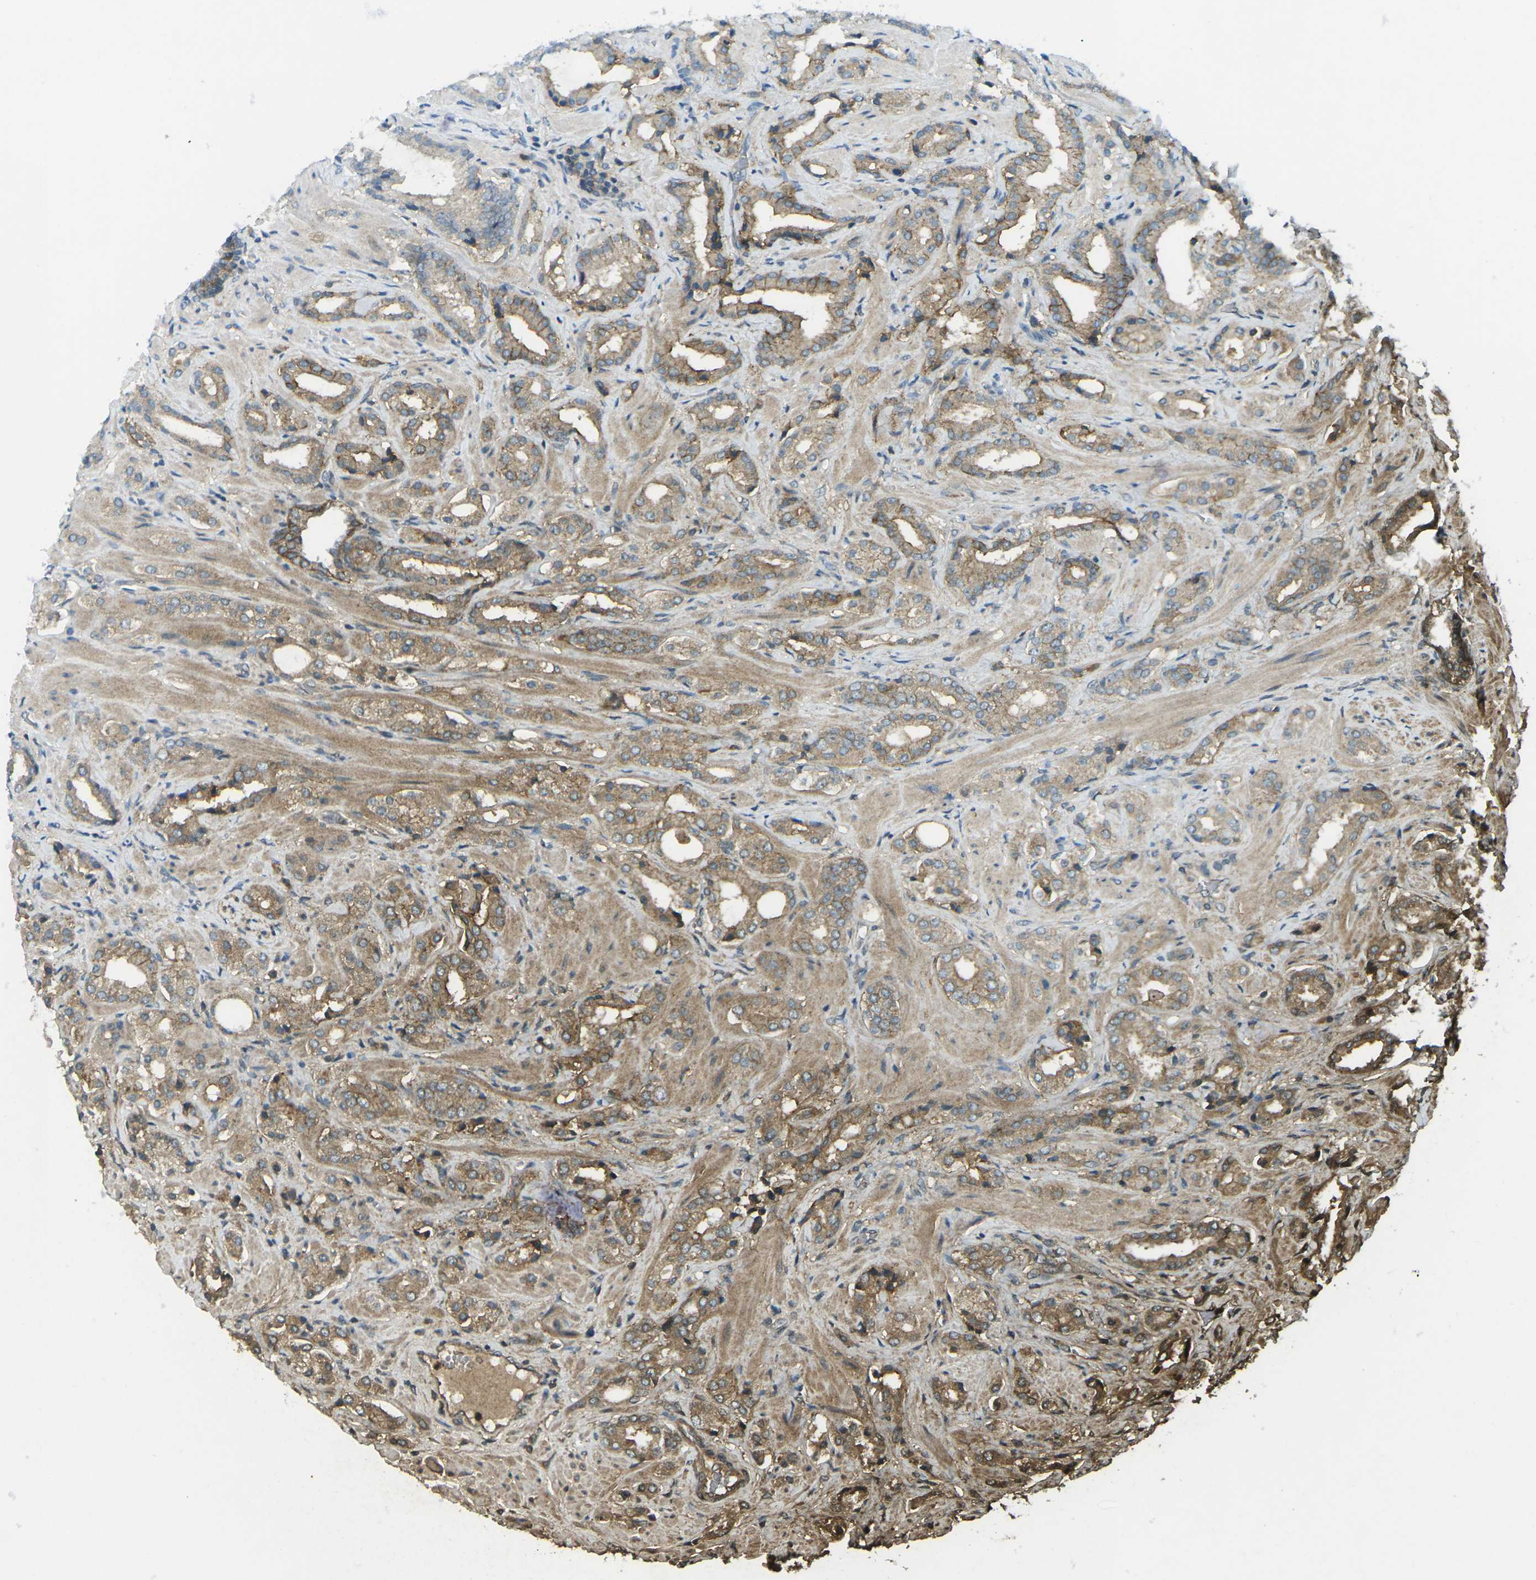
{"staining": {"intensity": "moderate", "quantity": ">75%", "location": "cytoplasmic/membranous"}, "tissue": "prostate cancer", "cell_type": "Tumor cells", "image_type": "cancer", "snomed": [{"axis": "morphology", "description": "Adenocarcinoma, High grade"}, {"axis": "topography", "description": "Prostate"}], "caption": "Protein expression by IHC exhibits moderate cytoplasmic/membranous staining in about >75% of tumor cells in high-grade adenocarcinoma (prostate). (IHC, brightfield microscopy, high magnification).", "gene": "CD47", "patient": {"sex": "male", "age": 64}}